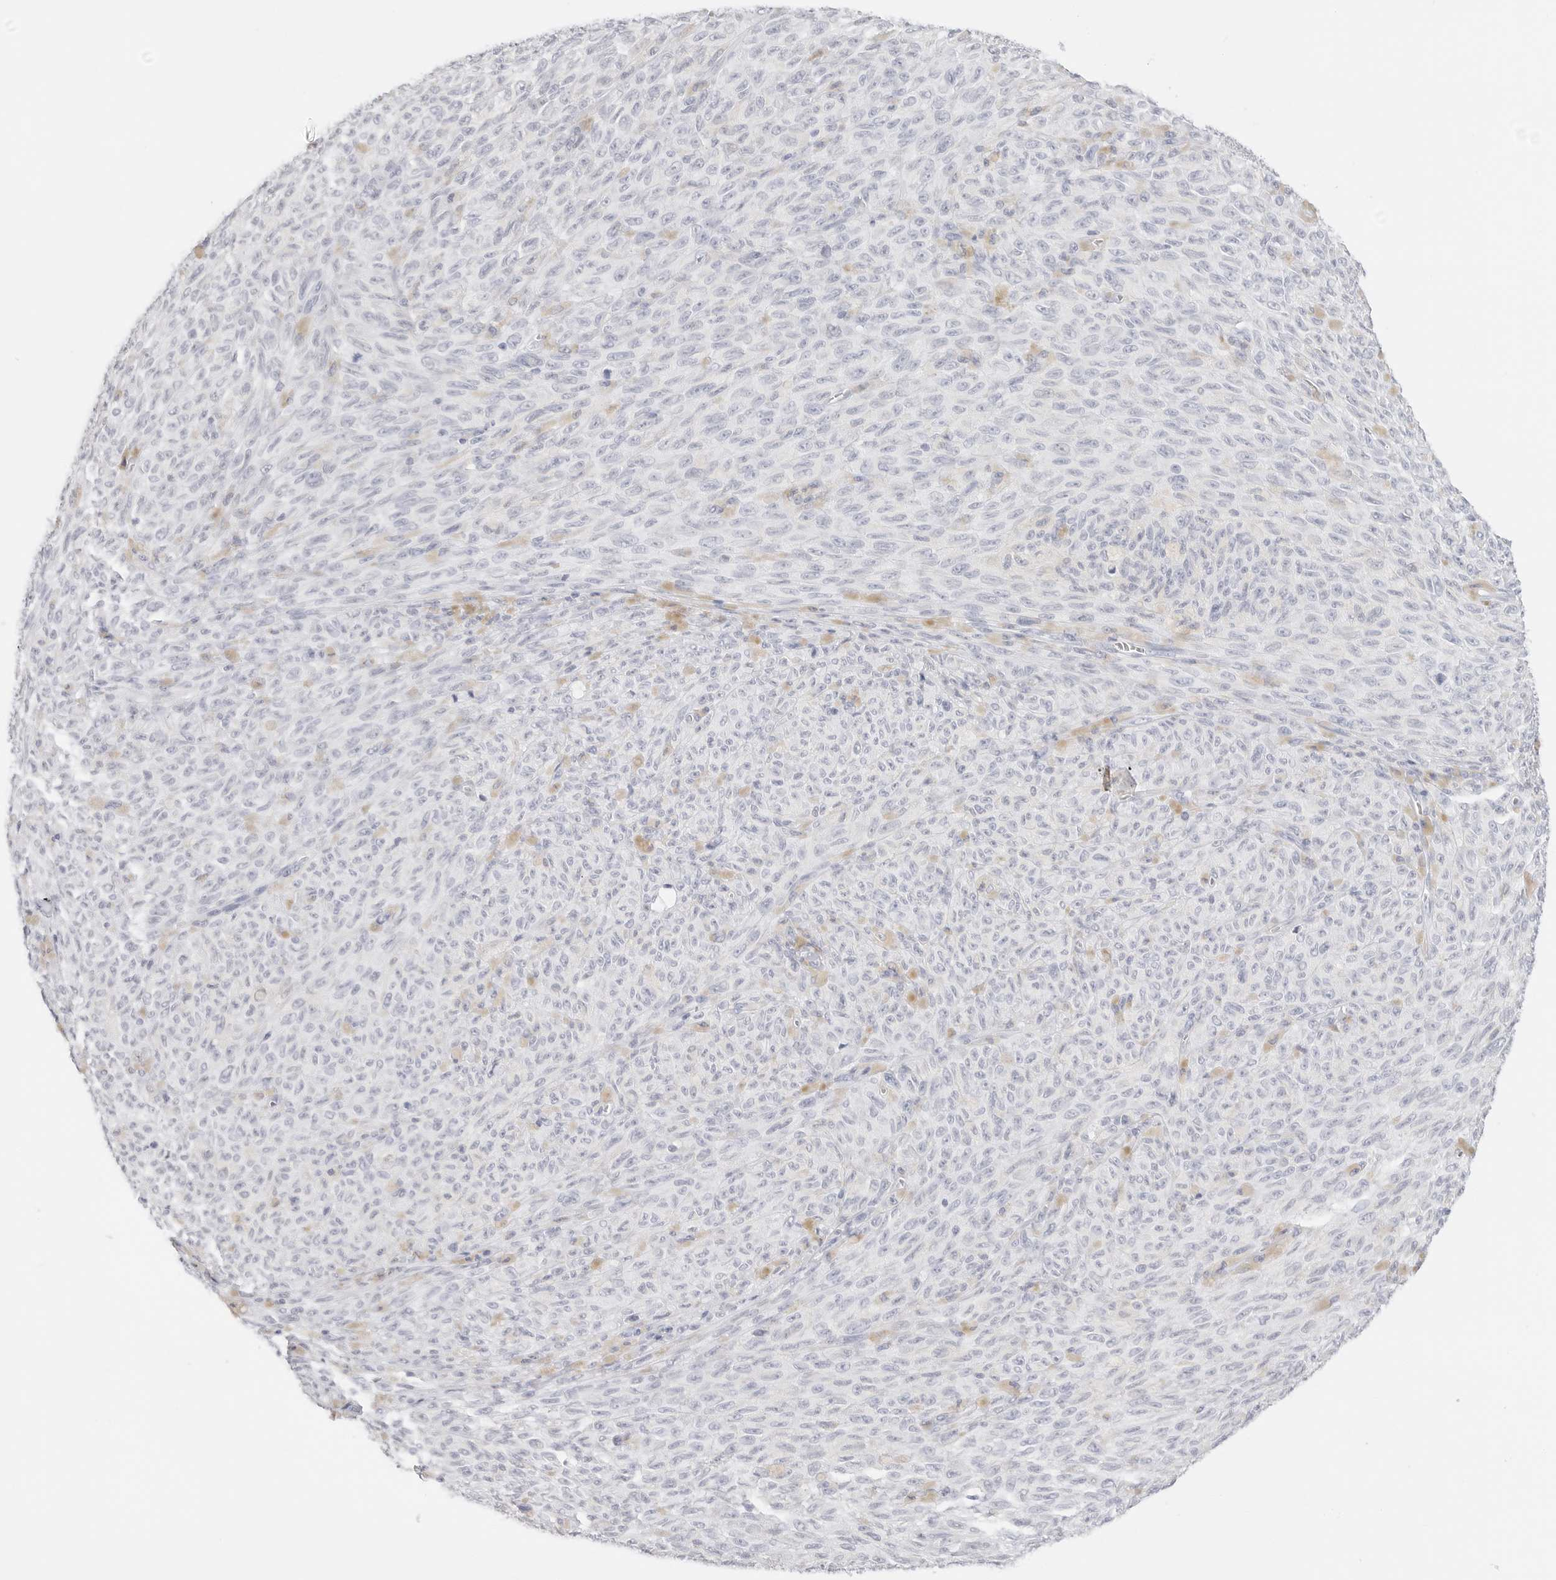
{"staining": {"intensity": "negative", "quantity": "none", "location": "none"}, "tissue": "melanoma", "cell_type": "Tumor cells", "image_type": "cancer", "snomed": [{"axis": "morphology", "description": "Malignant melanoma, NOS"}, {"axis": "topography", "description": "Skin"}], "caption": "High power microscopy image of an immunohistochemistry image of melanoma, revealing no significant staining in tumor cells.", "gene": "TFF2", "patient": {"sex": "female", "age": 82}}